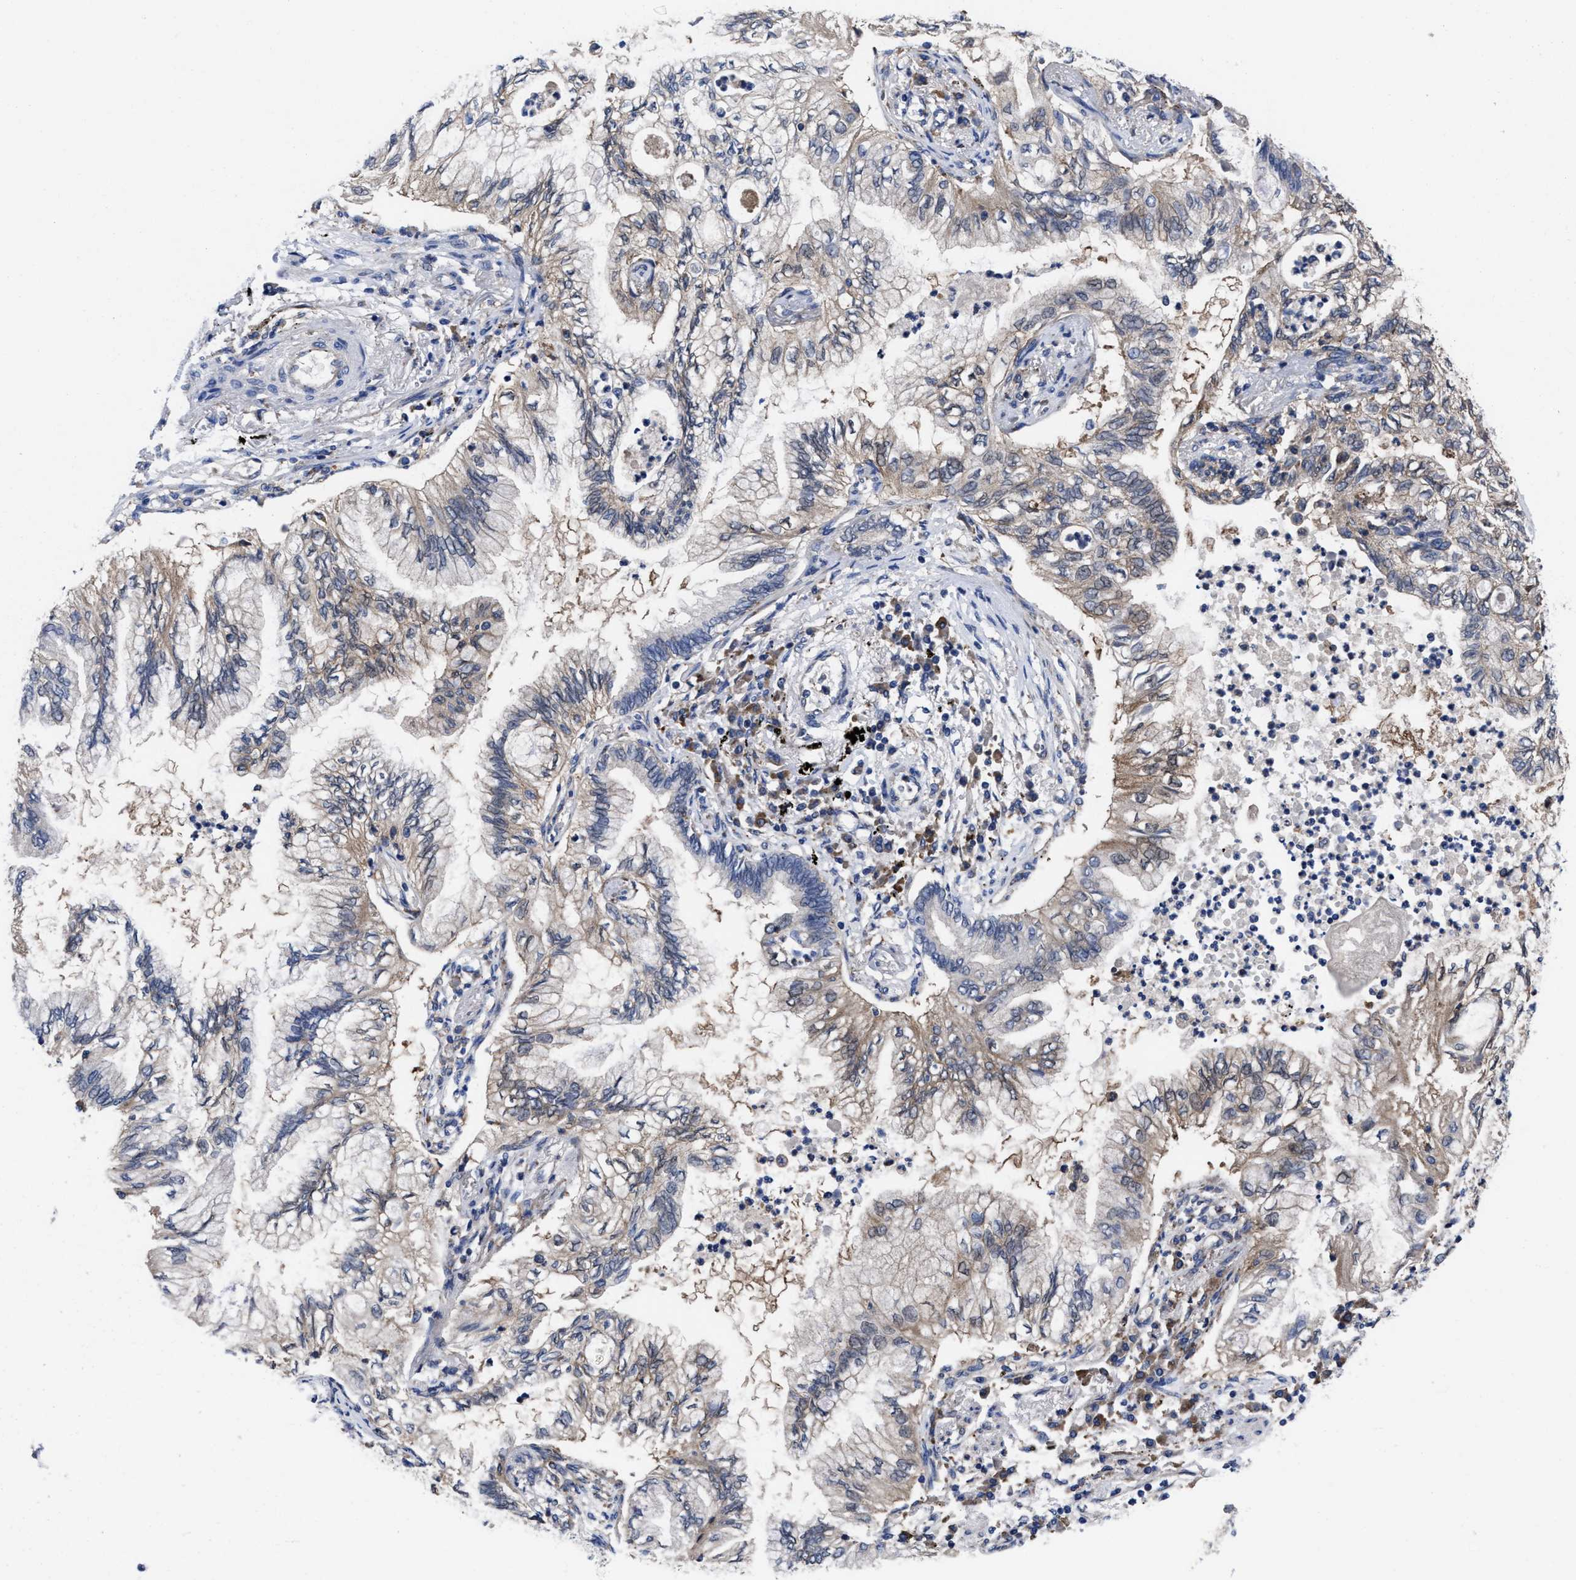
{"staining": {"intensity": "weak", "quantity": ">75%", "location": "cytoplasmic/membranous"}, "tissue": "lung cancer", "cell_type": "Tumor cells", "image_type": "cancer", "snomed": [{"axis": "morphology", "description": "Normal tissue, NOS"}, {"axis": "morphology", "description": "Adenocarcinoma, NOS"}, {"axis": "topography", "description": "Bronchus"}, {"axis": "topography", "description": "Lung"}], "caption": "Immunohistochemistry histopathology image of neoplastic tissue: adenocarcinoma (lung) stained using immunohistochemistry demonstrates low levels of weak protein expression localized specifically in the cytoplasmic/membranous of tumor cells, appearing as a cytoplasmic/membranous brown color.", "gene": "TXNDC17", "patient": {"sex": "female", "age": 70}}